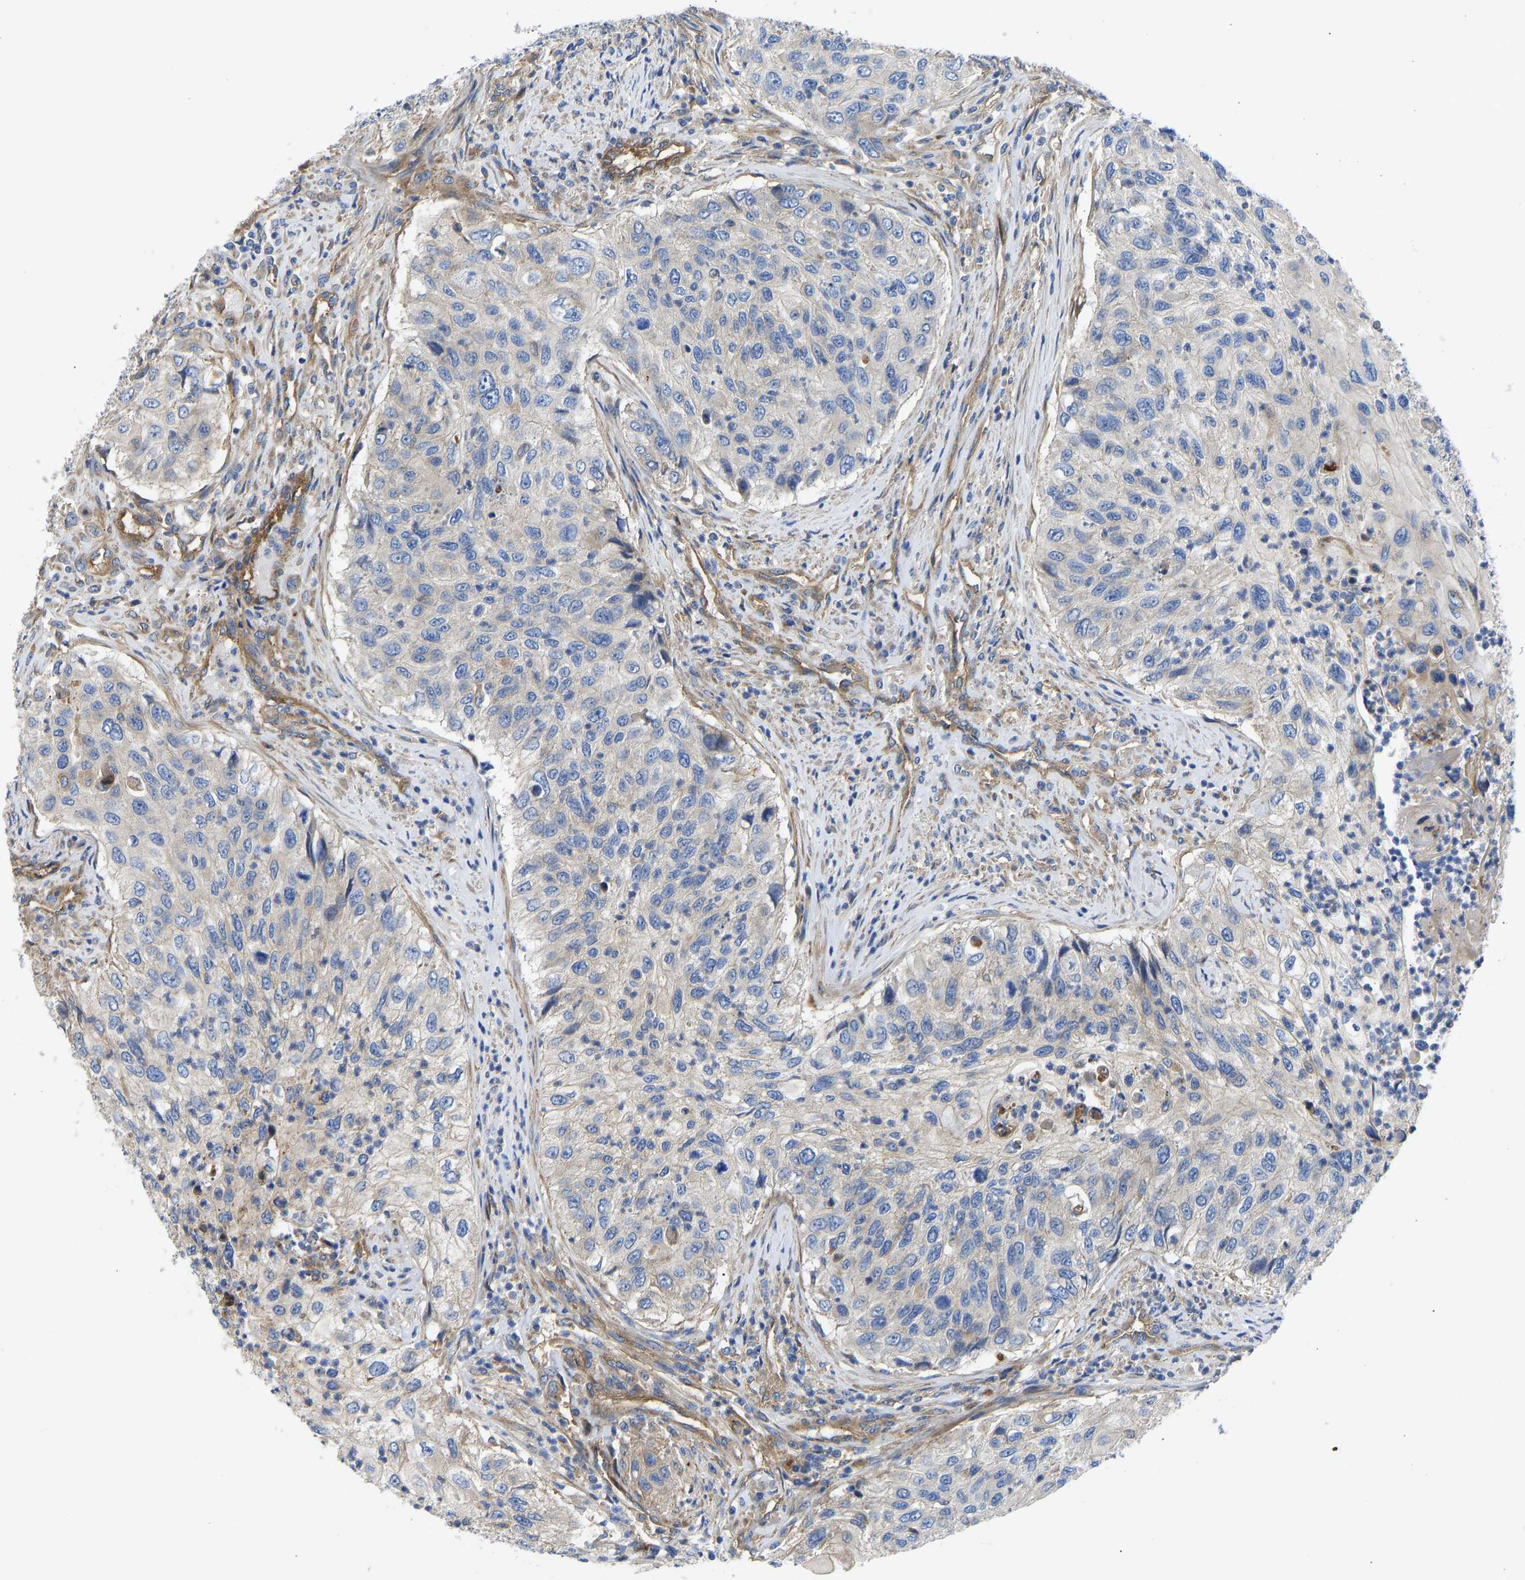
{"staining": {"intensity": "moderate", "quantity": "<25%", "location": "cytoplasmic/membranous"}, "tissue": "urothelial cancer", "cell_type": "Tumor cells", "image_type": "cancer", "snomed": [{"axis": "morphology", "description": "Urothelial carcinoma, High grade"}, {"axis": "topography", "description": "Urinary bladder"}], "caption": "Immunohistochemistry histopathology image of urothelial carcinoma (high-grade) stained for a protein (brown), which displays low levels of moderate cytoplasmic/membranous staining in approximately <25% of tumor cells.", "gene": "MYO1C", "patient": {"sex": "female", "age": 60}}